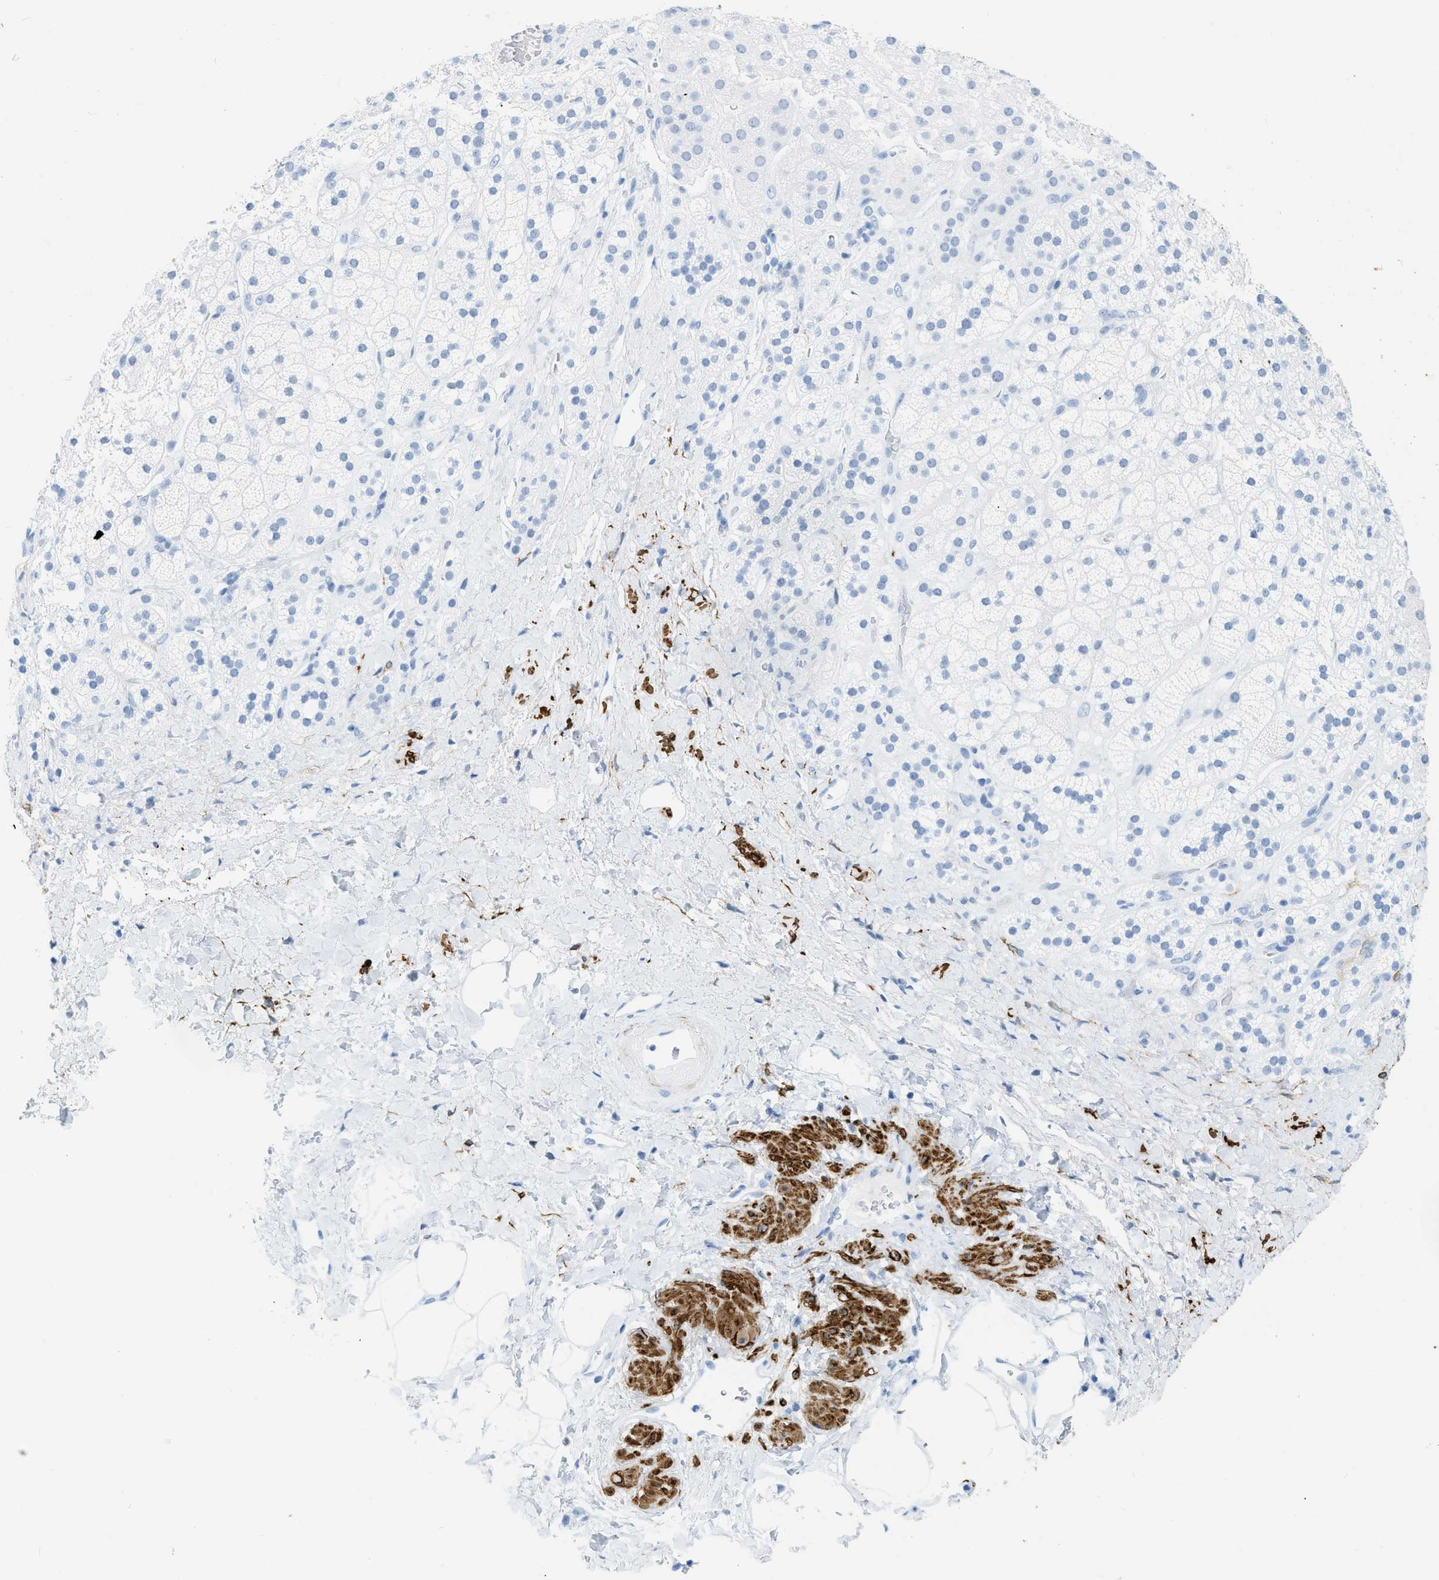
{"staining": {"intensity": "negative", "quantity": "none", "location": "none"}, "tissue": "adrenal gland", "cell_type": "Glandular cells", "image_type": "normal", "snomed": [{"axis": "morphology", "description": "Normal tissue, NOS"}, {"axis": "topography", "description": "Adrenal gland"}], "caption": "Immunohistochemical staining of unremarkable human adrenal gland exhibits no significant staining in glandular cells.", "gene": "DES", "patient": {"sex": "male", "age": 56}}